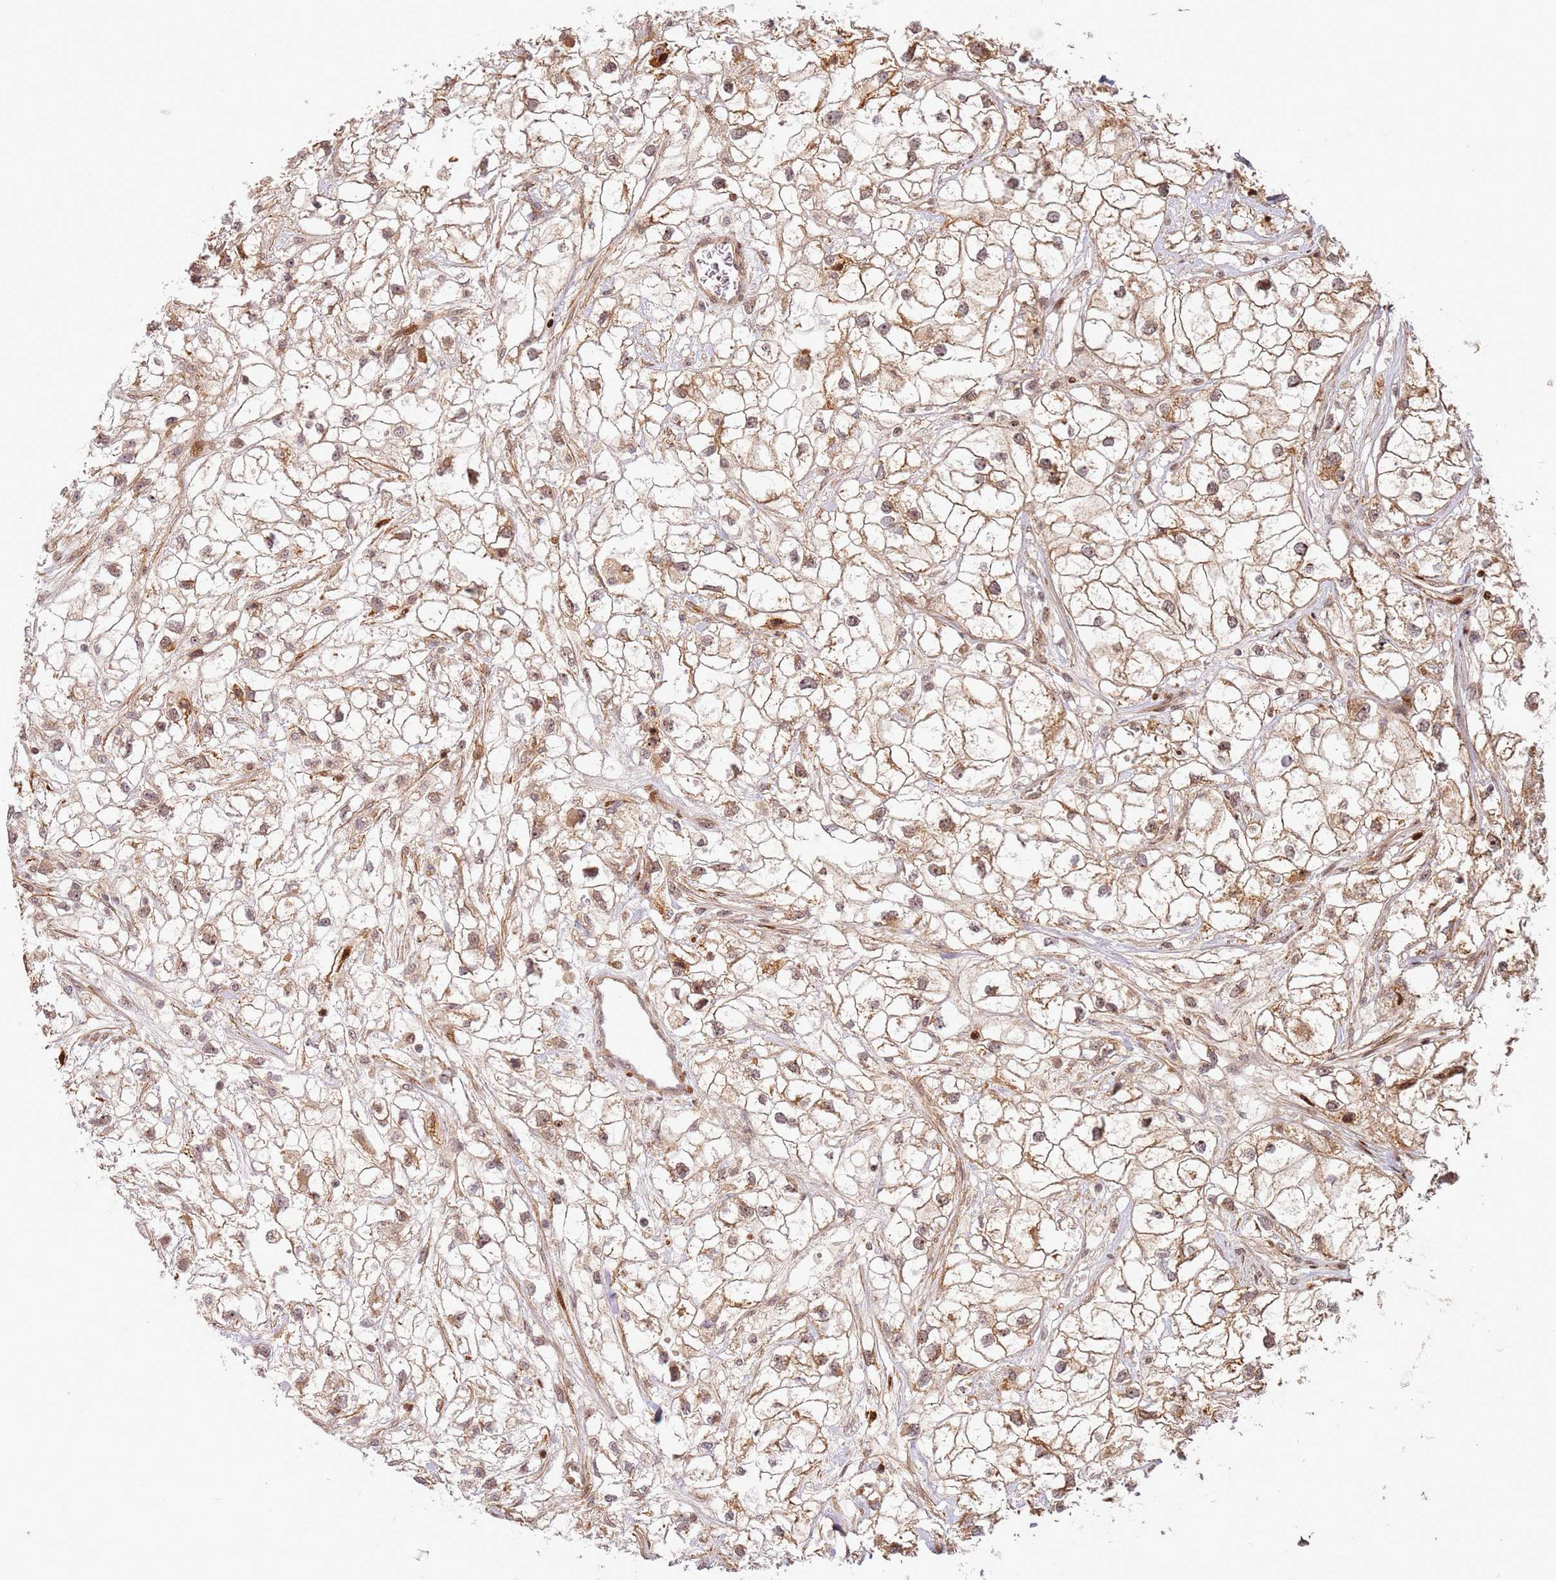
{"staining": {"intensity": "moderate", "quantity": ">75%", "location": "cytoplasmic/membranous,nuclear"}, "tissue": "renal cancer", "cell_type": "Tumor cells", "image_type": "cancer", "snomed": [{"axis": "morphology", "description": "Adenocarcinoma, NOS"}, {"axis": "topography", "description": "Kidney"}], "caption": "IHC micrograph of human renal cancer (adenocarcinoma) stained for a protein (brown), which displays medium levels of moderate cytoplasmic/membranous and nuclear staining in approximately >75% of tumor cells.", "gene": "TMEM233", "patient": {"sex": "male", "age": 59}}